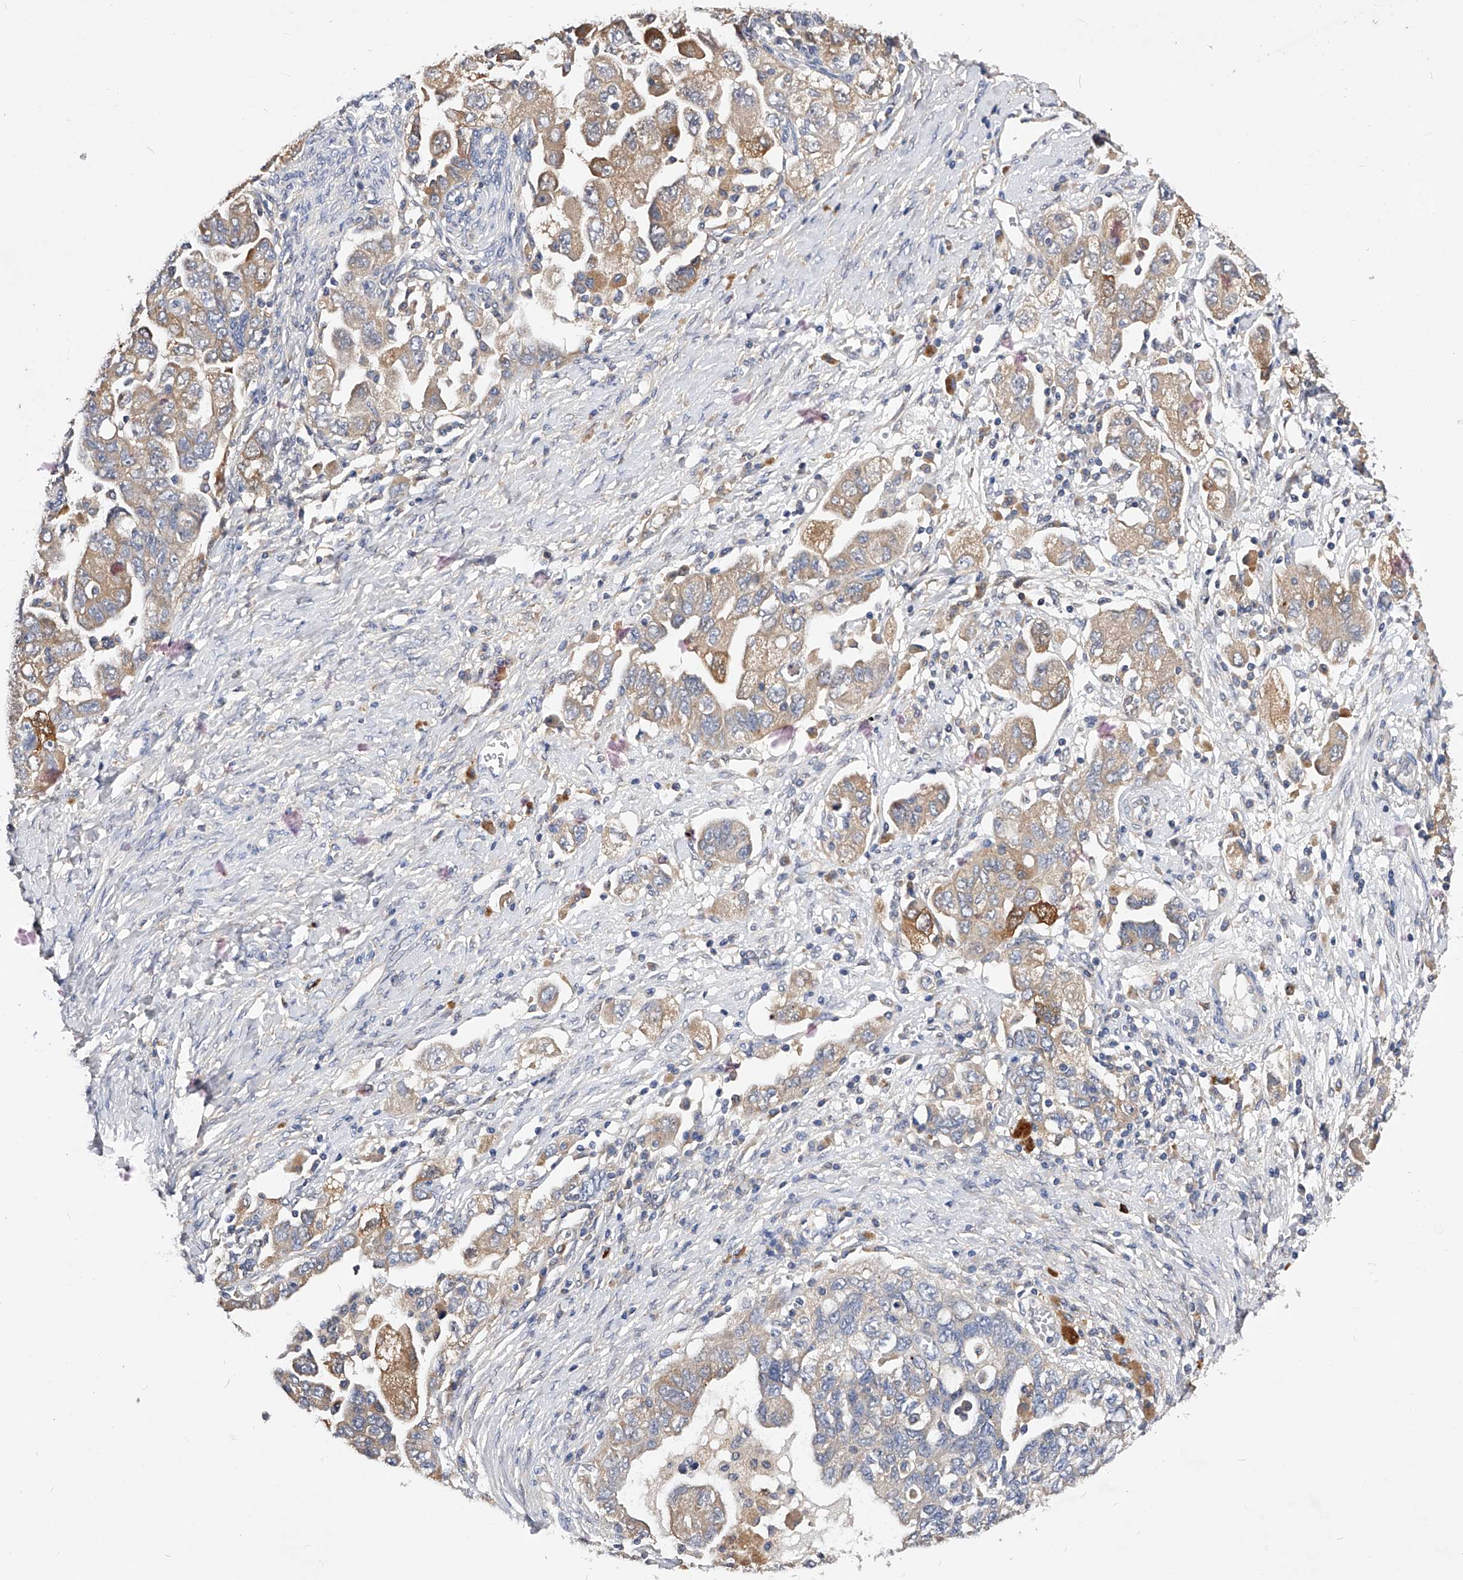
{"staining": {"intensity": "weak", "quantity": "25%-75%", "location": "cytoplasmic/membranous"}, "tissue": "ovarian cancer", "cell_type": "Tumor cells", "image_type": "cancer", "snomed": [{"axis": "morphology", "description": "Carcinoma, NOS"}, {"axis": "morphology", "description": "Cystadenocarcinoma, serous, NOS"}, {"axis": "topography", "description": "Ovary"}], "caption": "Ovarian cancer was stained to show a protein in brown. There is low levels of weak cytoplasmic/membranous expression in approximately 25%-75% of tumor cells. Ihc stains the protein in brown and the nuclei are stained blue.", "gene": "ARL4C", "patient": {"sex": "female", "age": 69}}